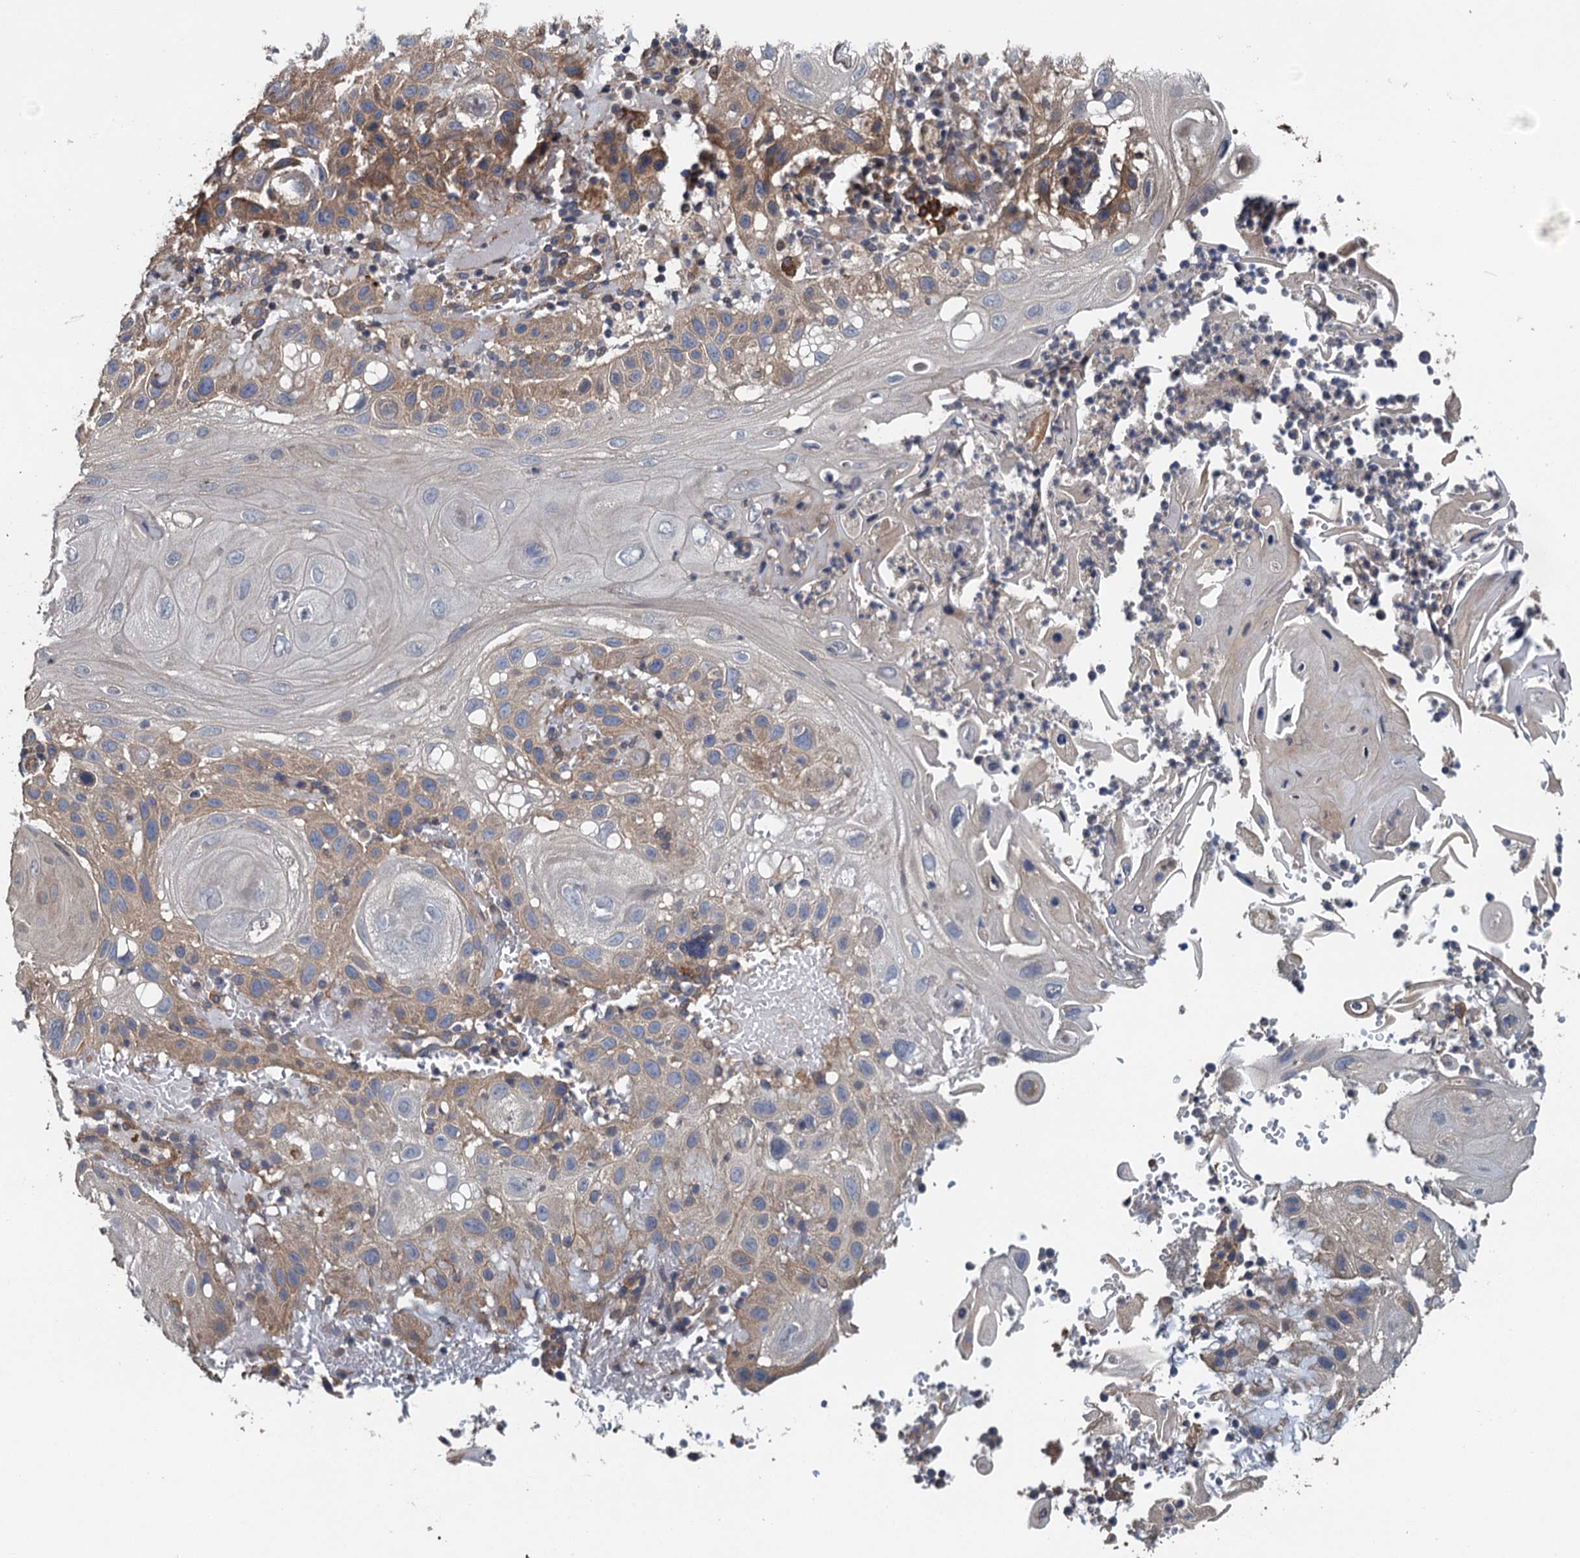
{"staining": {"intensity": "weak", "quantity": "<25%", "location": "cytoplasmic/membranous"}, "tissue": "skin cancer", "cell_type": "Tumor cells", "image_type": "cancer", "snomed": [{"axis": "morphology", "description": "Normal tissue, NOS"}, {"axis": "morphology", "description": "Squamous cell carcinoma, NOS"}, {"axis": "topography", "description": "Skin"}], "caption": "This is an IHC image of human skin squamous cell carcinoma. There is no staining in tumor cells.", "gene": "MEAK7", "patient": {"sex": "female", "age": 96}}